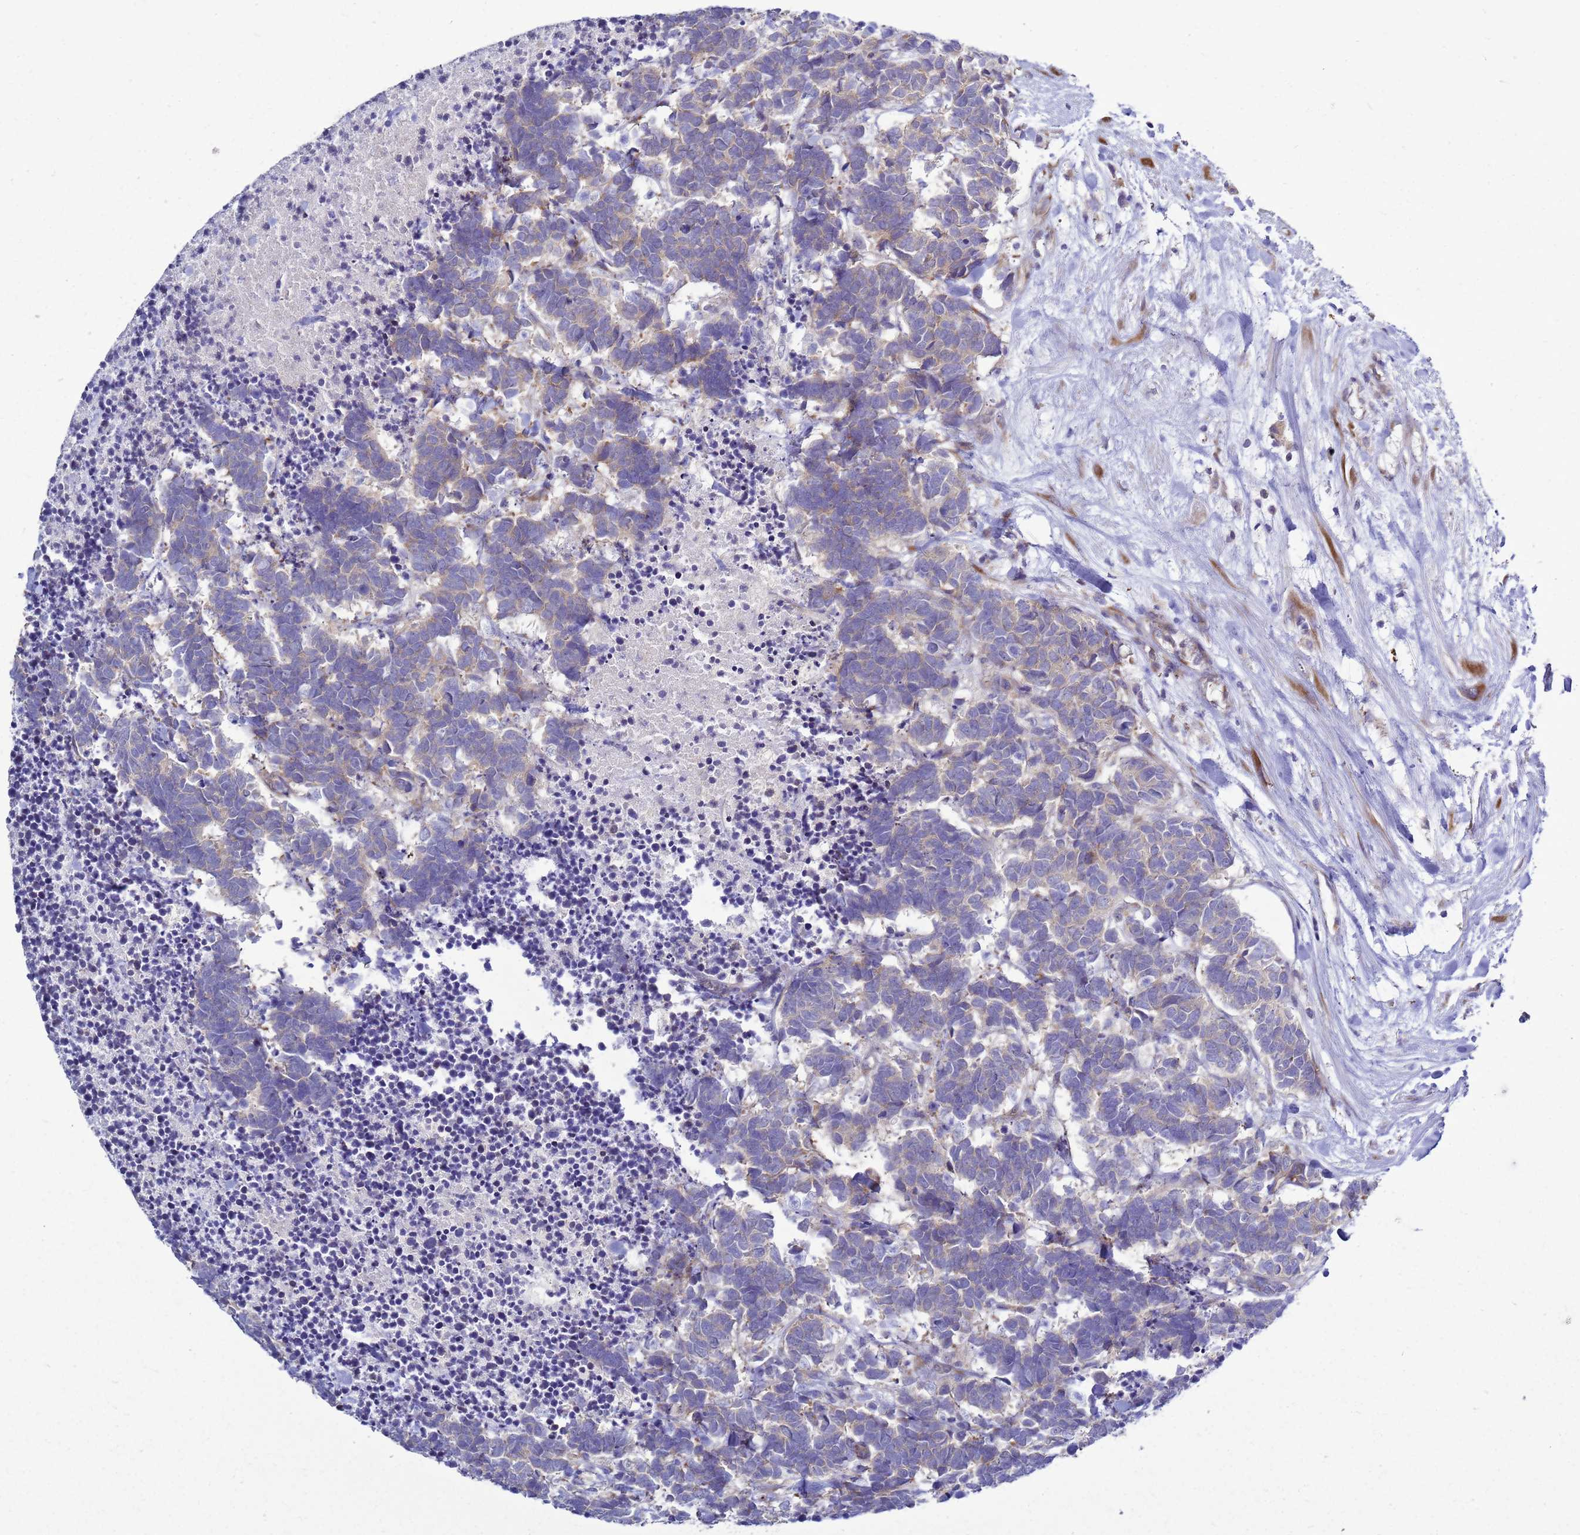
{"staining": {"intensity": "weak", "quantity": "25%-75%", "location": "cytoplasmic/membranous"}, "tissue": "carcinoid", "cell_type": "Tumor cells", "image_type": "cancer", "snomed": [{"axis": "morphology", "description": "Carcinoma, NOS"}, {"axis": "morphology", "description": "Carcinoid, malignant, NOS"}, {"axis": "topography", "description": "Urinary bladder"}], "caption": "Protein expression analysis of human carcinoid reveals weak cytoplasmic/membranous positivity in approximately 25%-75% of tumor cells.", "gene": "MON1B", "patient": {"sex": "male", "age": 57}}